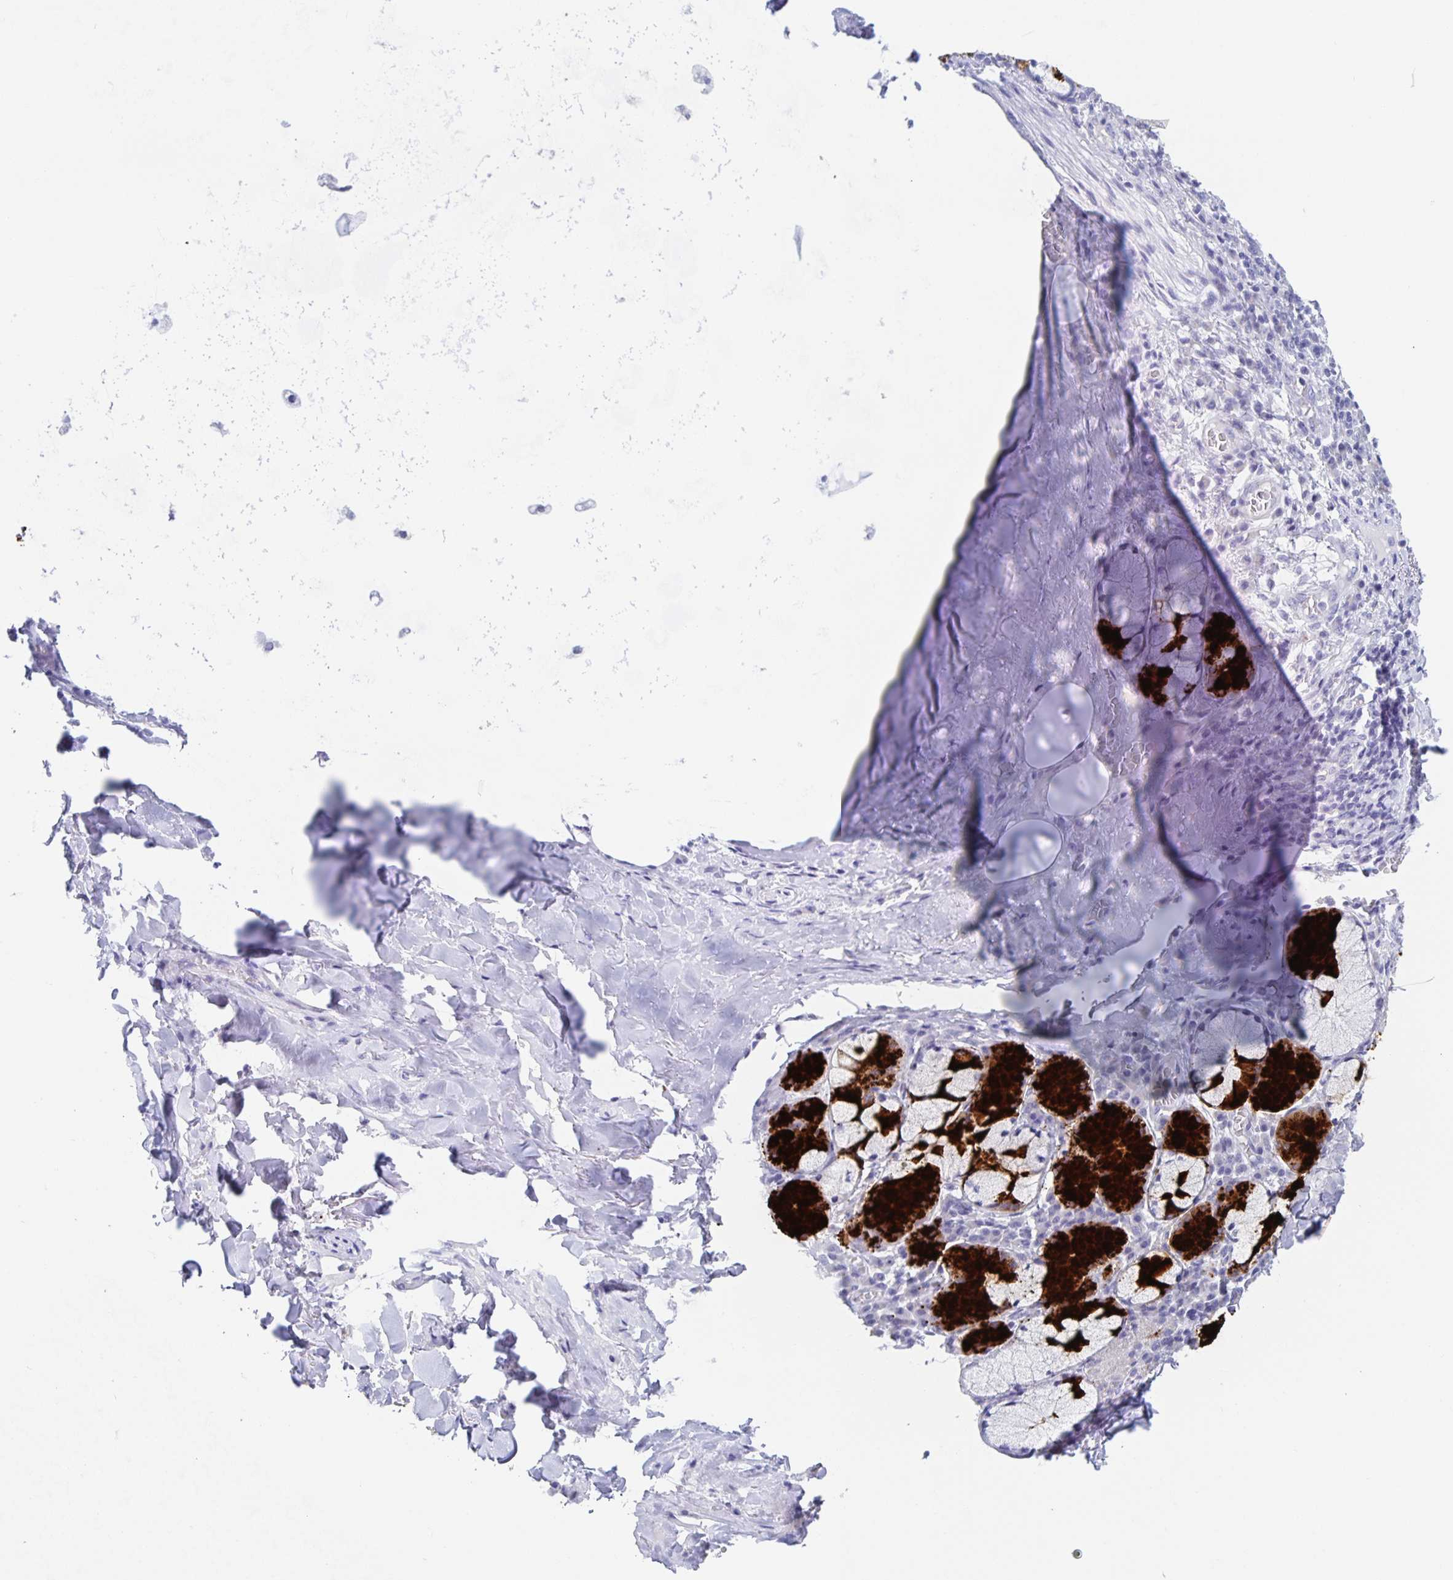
{"staining": {"intensity": "negative", "quantity": "none", "location": "none"}, "tissue": "adipose tissue", "cell_type": "Adipocytes", "image_type": "normal", "snomed": [{"axis": "morphology", "description": "Normal tissue, NOS"}, {"axis": "topography", "description": "Cartilage tissue"}, {"axis": "topography", "description": "Bronchus"}], "caption": "Adipose tissue stained for a protein using immunohistochemistry displays no staining adipocytes.", "gene": "DMBT1", "patient": {"sex": "male", "age": 56}}